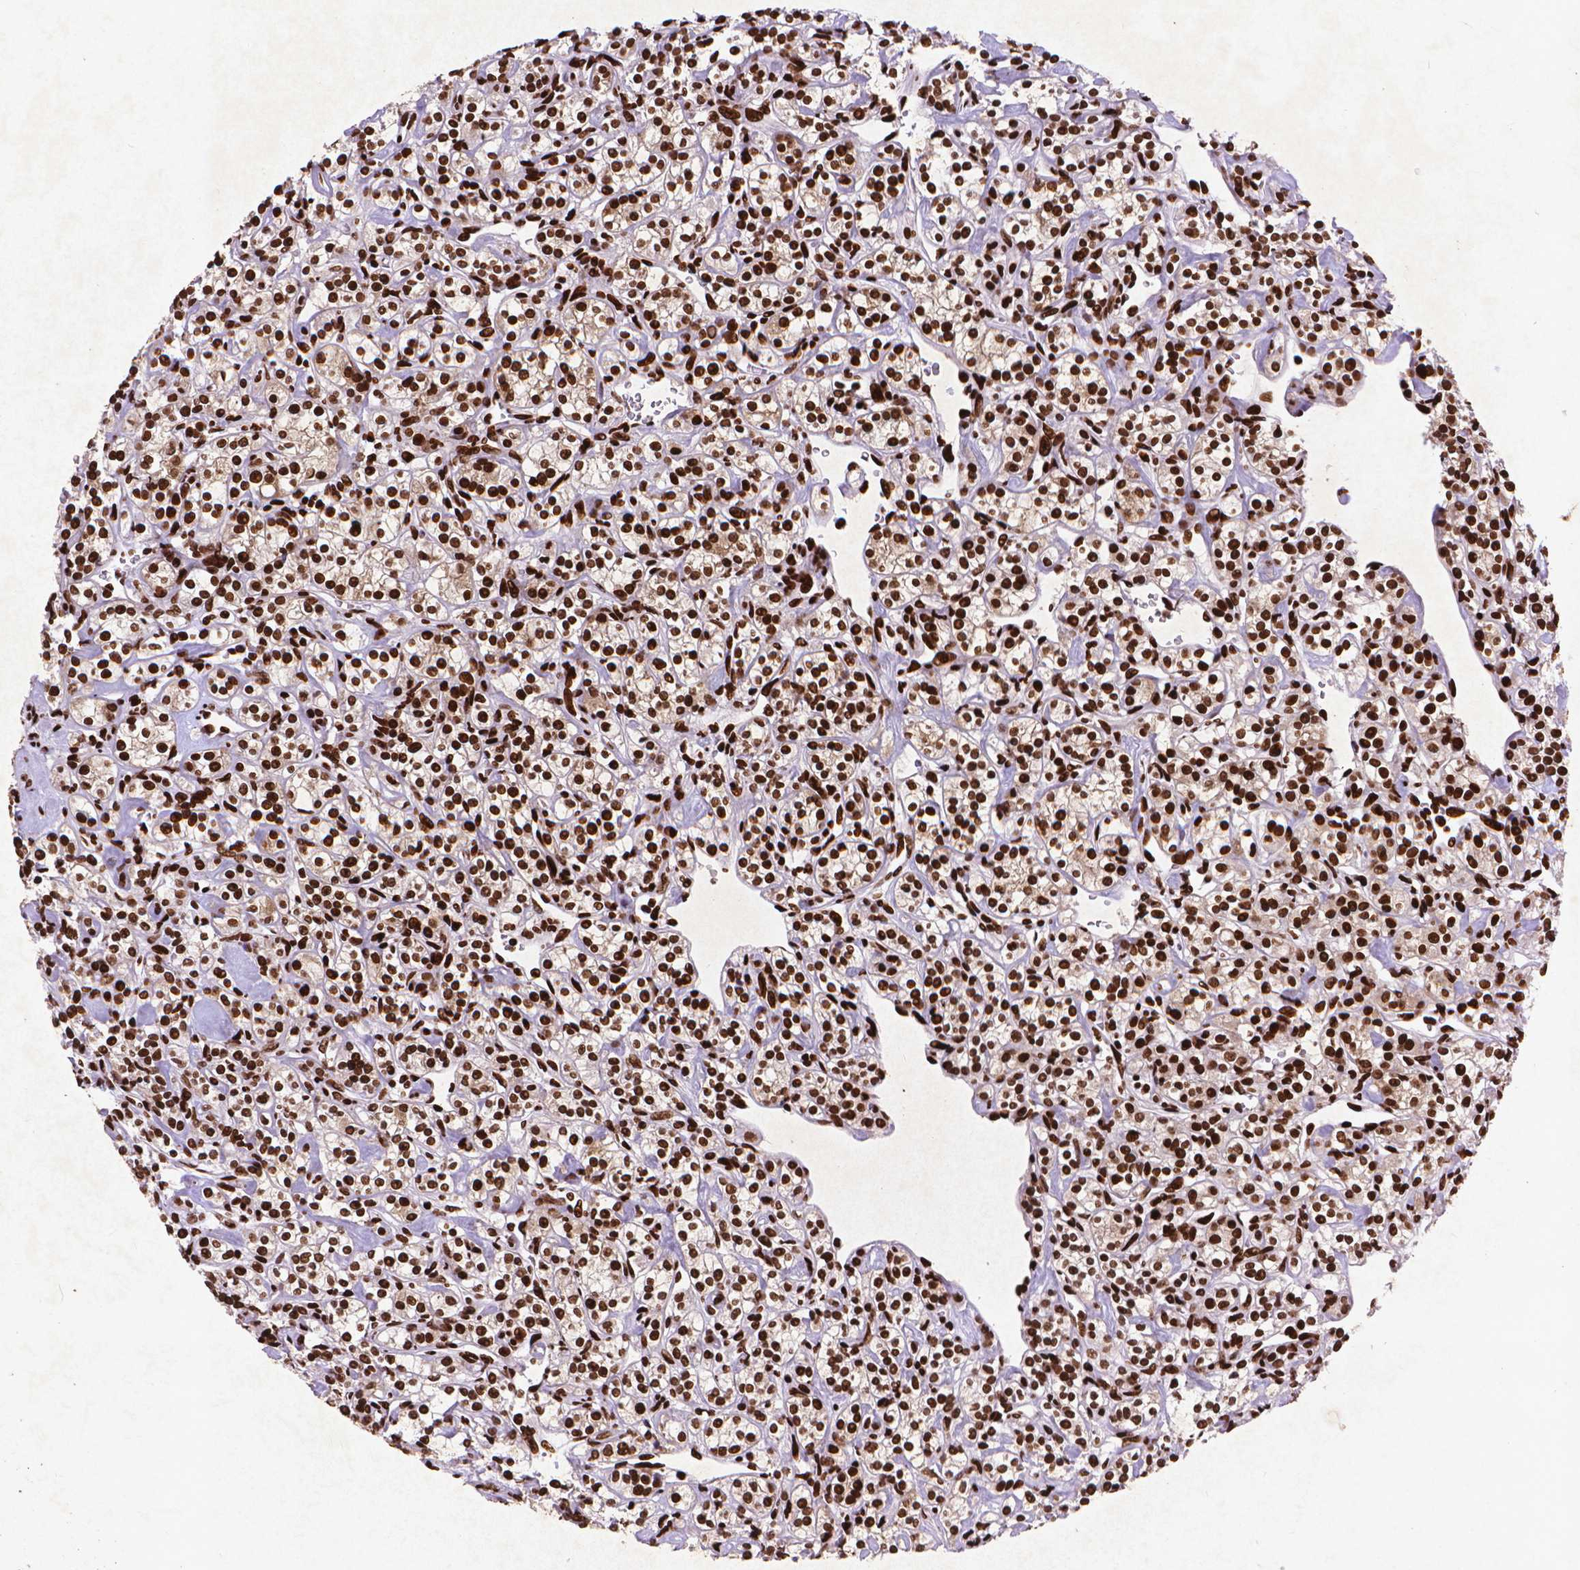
{"staining": {"intensity": "strong", "quantity": ">75%", "location": "nuclear"}, "tissue": "renal cancer", "cell_type": "Tumor cells", "image_type": "cancer", "snomed": [{"axis": "morphology", "description": "Adenocarcinoma, NOS"}, {"axis": "topography", "description": "Kidney"}], "caption": "Immunohistochemical staining of human renal cancer reveals strong nuclear protein positivity in about >75% of tumor cells.", "gene": "CITED2", "patient": {"sex": "male", "age": 77}}